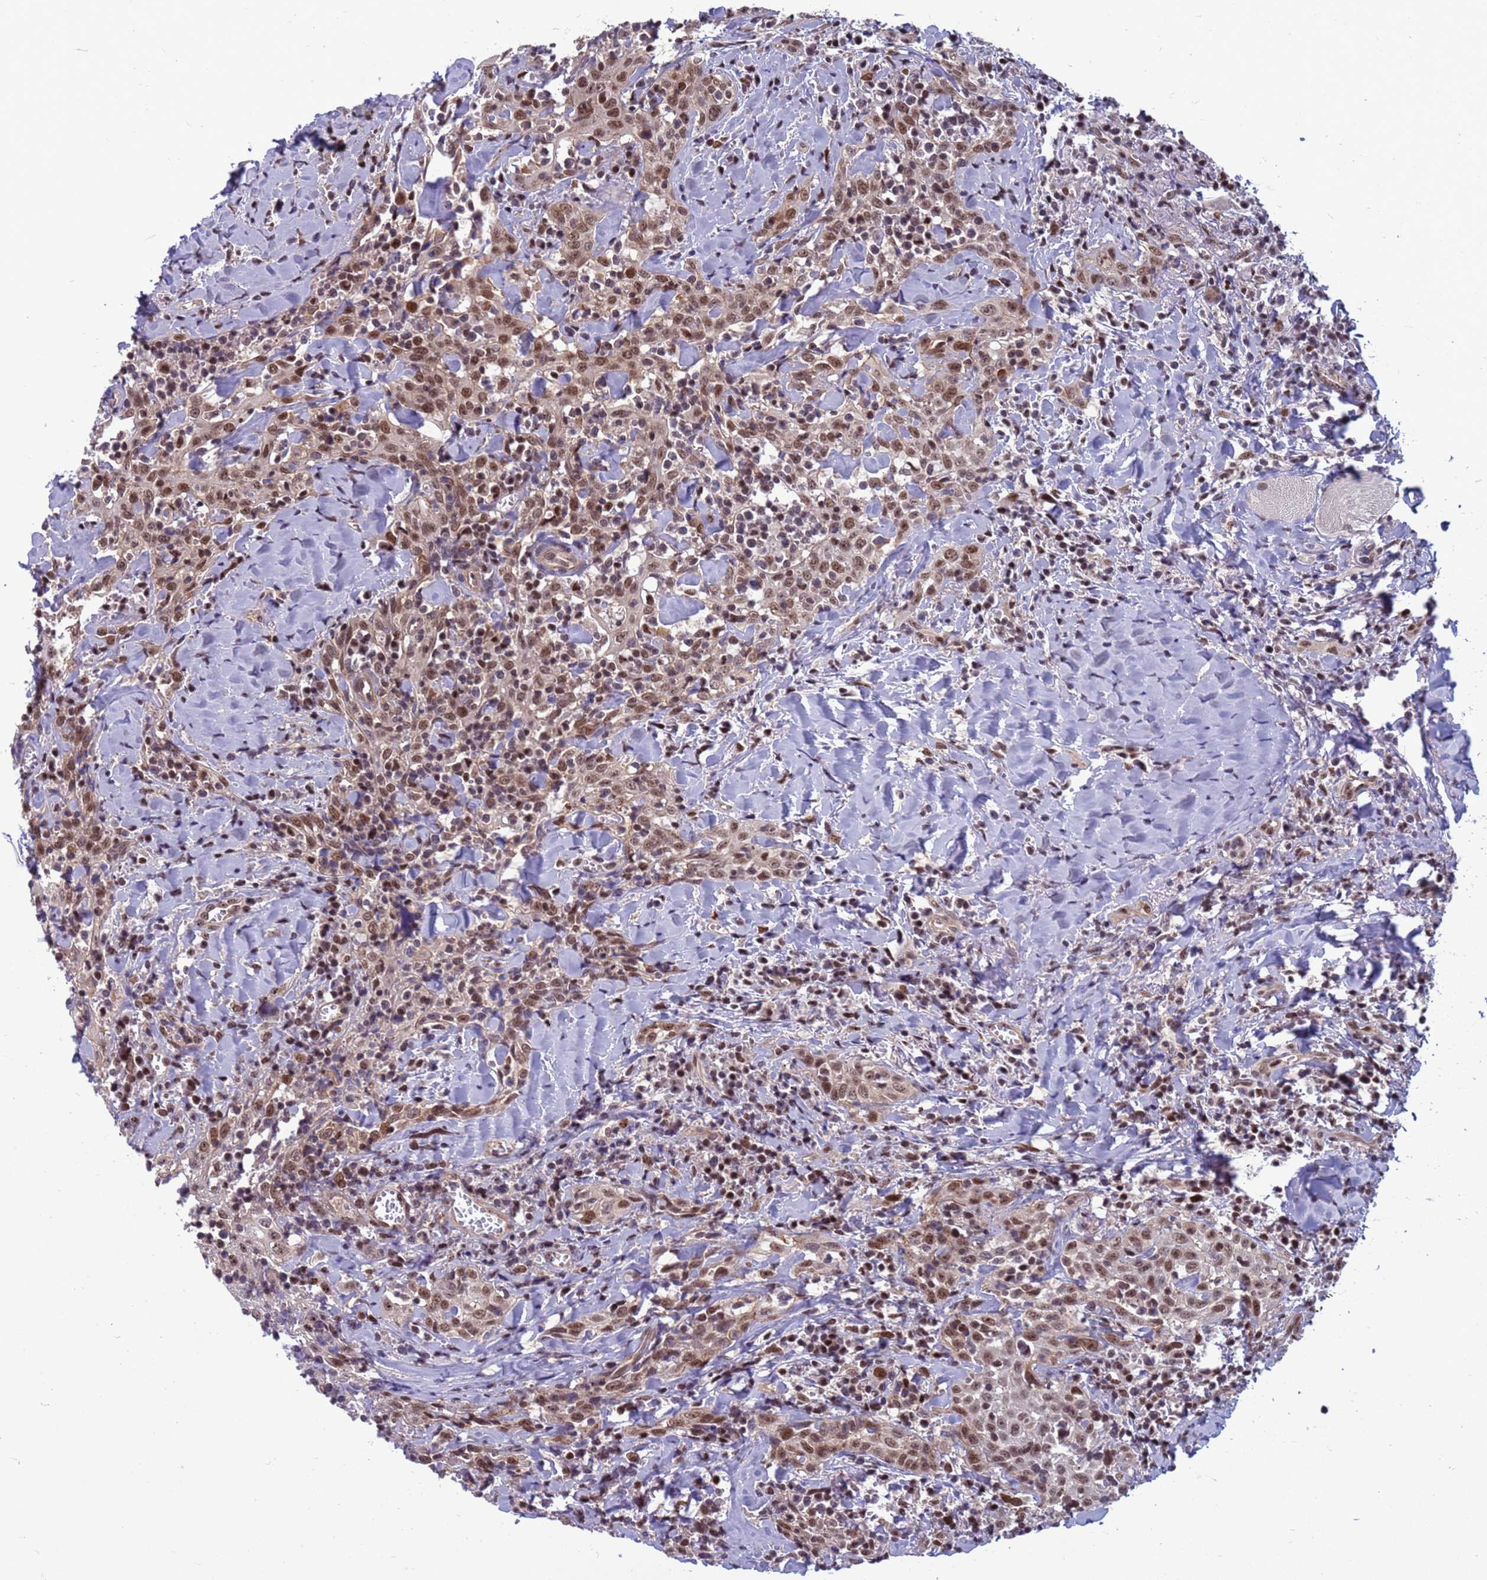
{"staining": {"intensity": "moderate", "quantity": ">75%", "location": "nuclear"}, "tissue": "head and neck cancer", "cell_type": "Tumor cells", "image_type": "cancer", "snomed": [{"axis": "morphology", "description": "Squamous cell carcinoma, NOS"}, {"axis": "topography", "description": "Head-Neck"}], "caption": "This is a histology image of immunohistochemistry staining of head and neck squamous cell carcinoma, which shows moderate positivity in the nuclear of tumor cells.", "gene": "NSL1", "patient": {"sex": "female", "age": 70}}